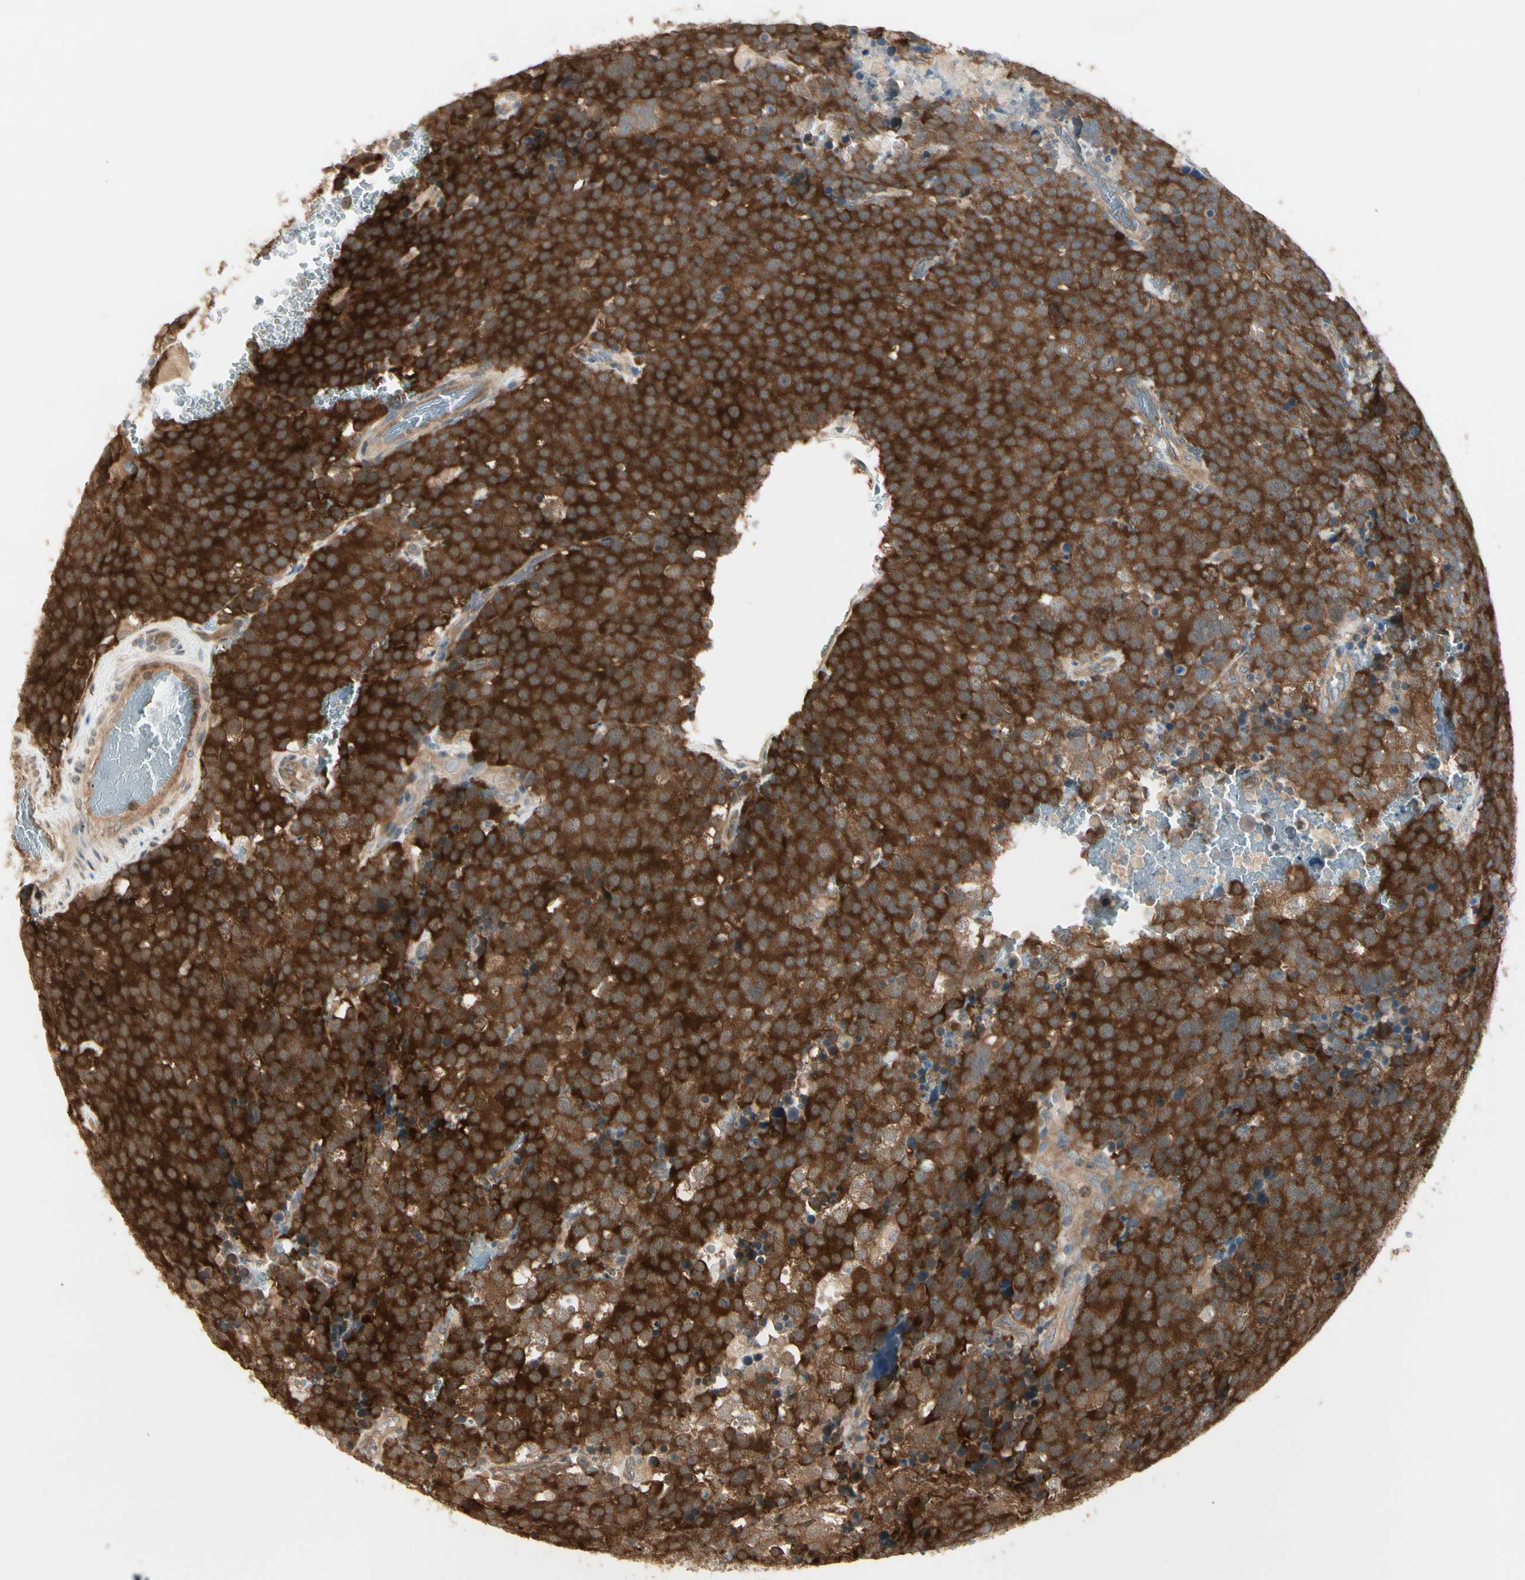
{"staining": {"intensity": "strong", "quantity": ">75%", "location": "cytoplasmic/membranous"}, "tissue": "testis cancer", "cell_type": "Tumor cells", "image_type": "cancer", "snomed": [{"axis": "morphology", "description": "Seminoma, NOS"}, {"axis": "topography", "description": "Testis"}], "caption": "Protein expression analysis of human seminoma (testis) reveals strong cytoplasmic/membranous positivity in approximately >75% of tumor cells.", "gene": "OXSR1", "patient": {"sex": "male", "age": 71}}